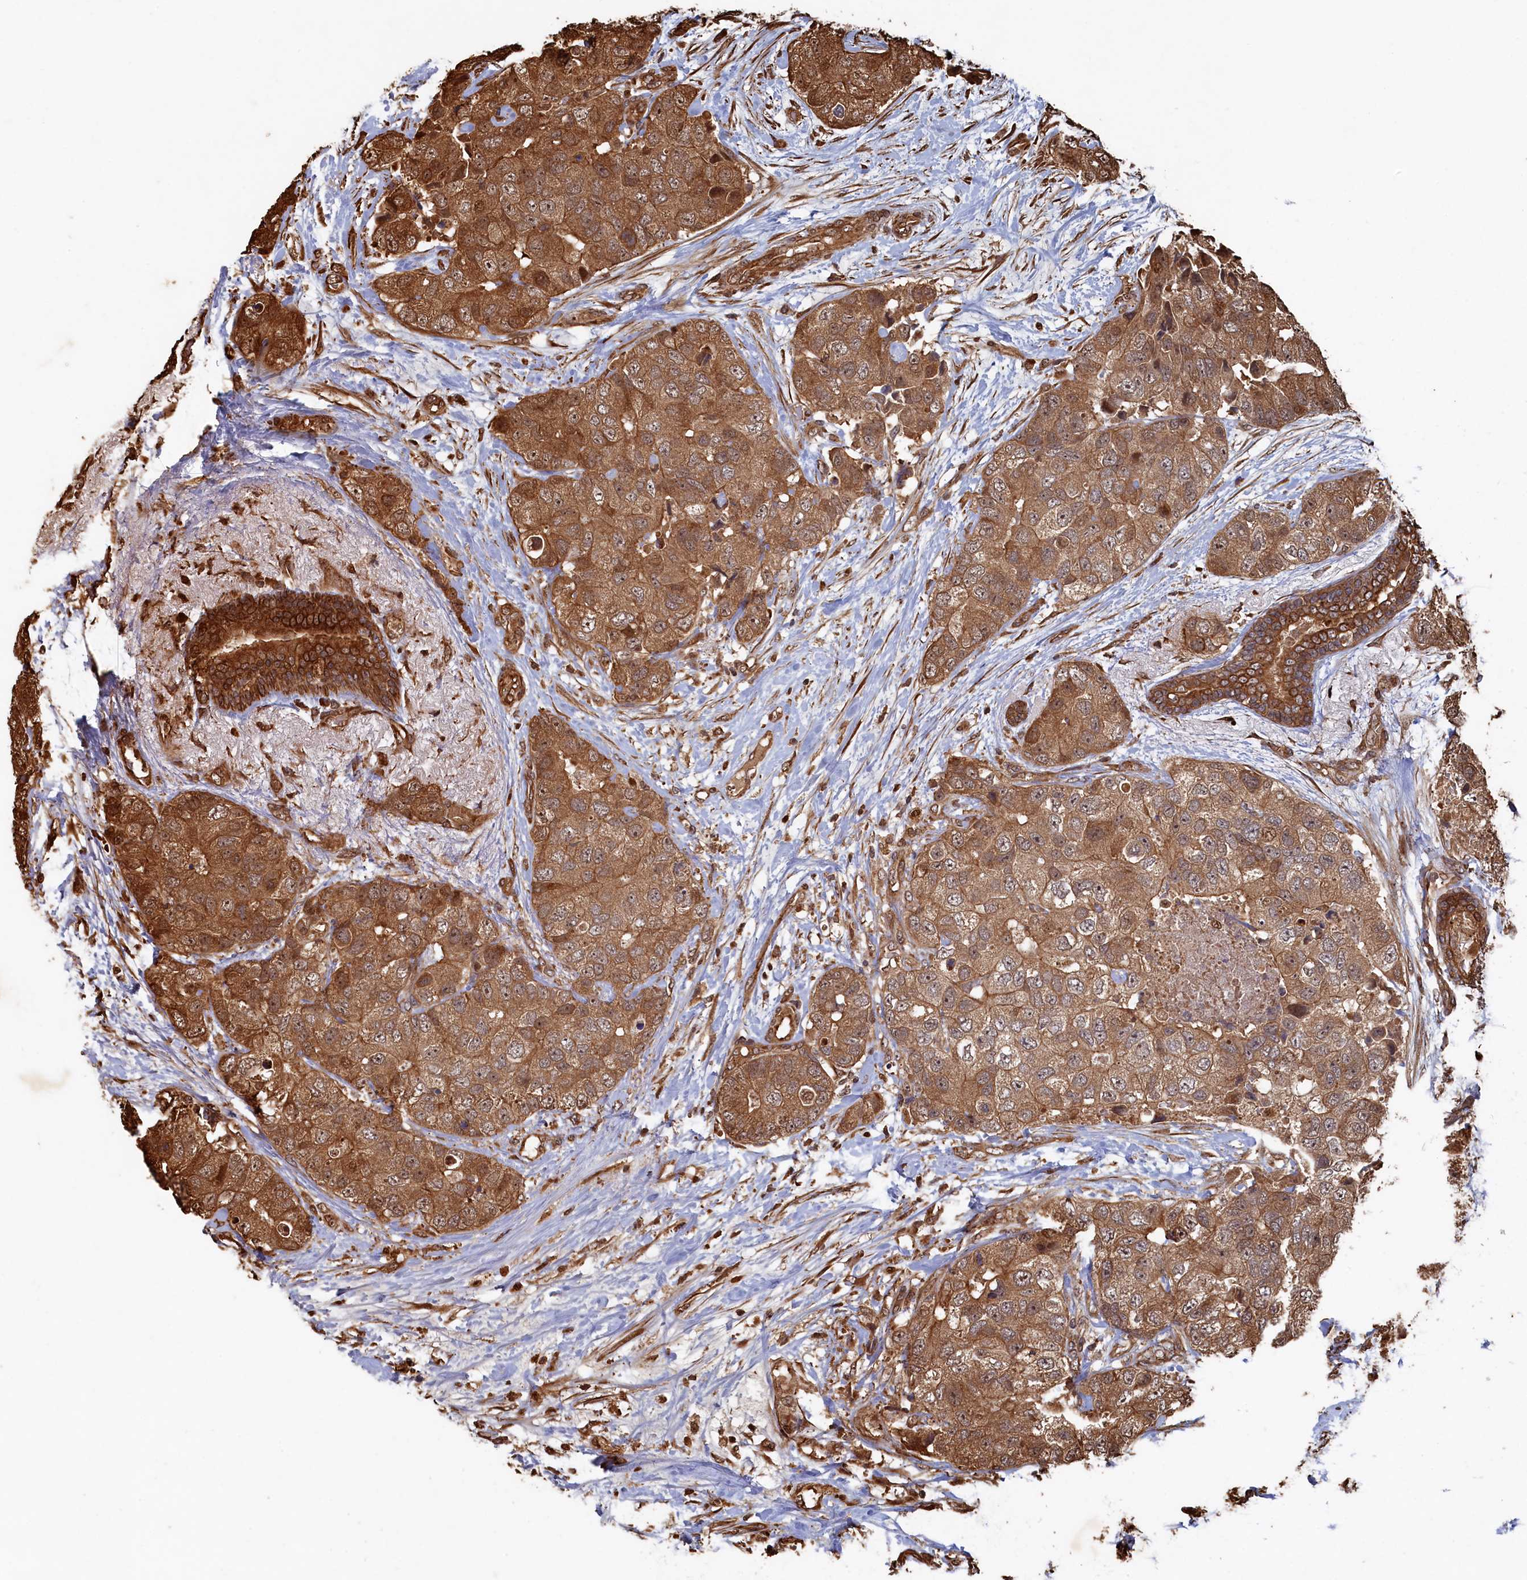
{"staining": {"intensity": "moderate", "quantity": ">75%", "location": "cytoplasmic/membranous"}, "tissue": "breast cancer", "cell_type": "Tumor cells", "image_type": "cancer", "snomed": [{"axis": "morphology", "description": "Duct carcinoma"}, {"axis": "topography", "description": "Breast"}], "caption": "Invasive ductal carcinoma (breast) was stained to show a protein in brown. There is medium levels of moderate cytoplasmic/membranous expression in about >75% of tumor cells.", "gene": "PIGN", "patient": {"sex": "female", "age": 62}}